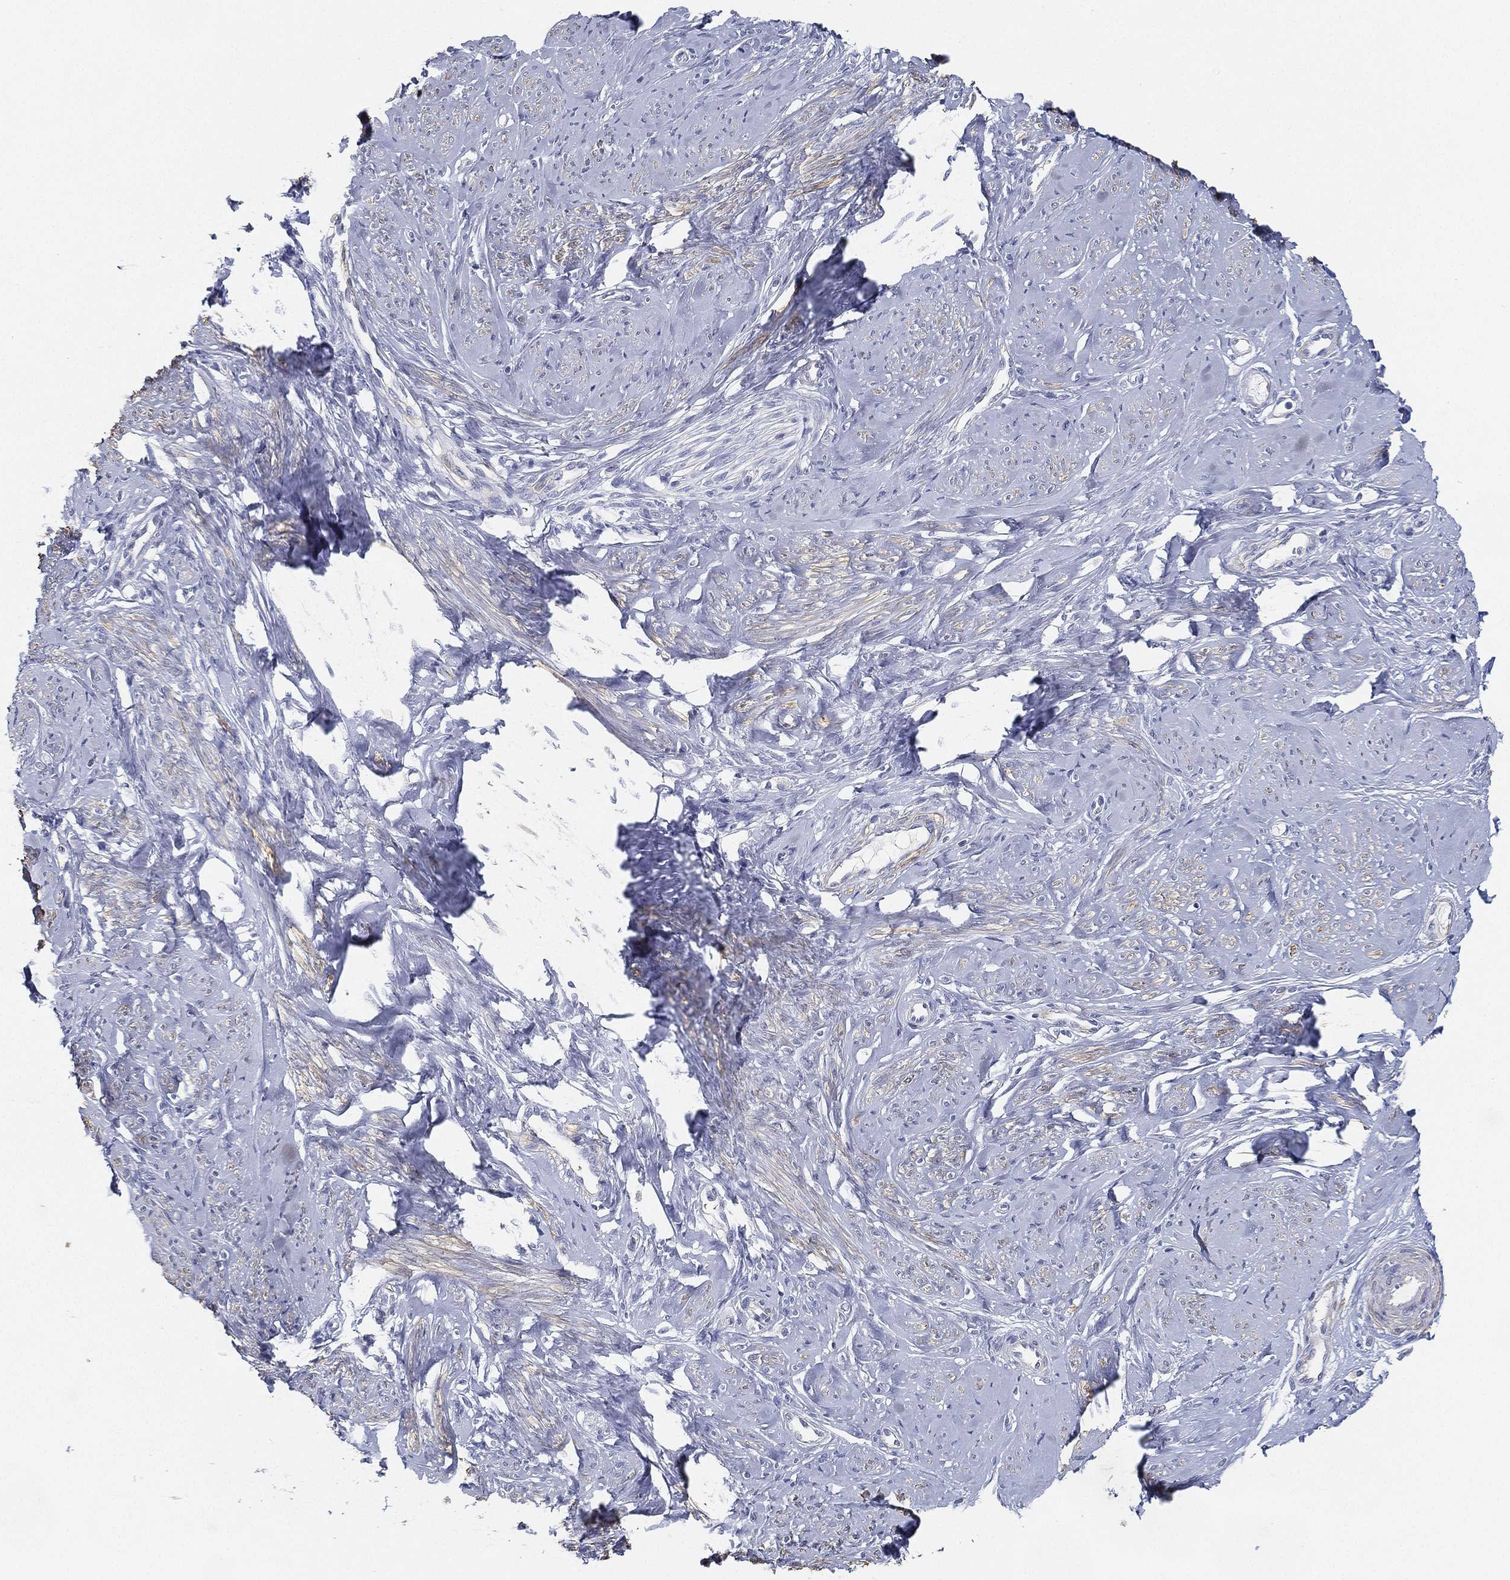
{"staining": {"intensity": "weak", "quantity": "<25%", "location": "cytoplasmic/membranous"}, "tissue": "smooth muscle", "cell_type": "Smooth muscle cells", "image_type": "normal", "snomed": [{"axis": "morphology", "description": "Normal tissue, NOS"}, {"axis": "topography", "description": "Smooth muscle"}], "caption": "Immunohistochemical staining of benign smooth muscle reveals no significant expression in smooth muscle cells.", "gene": "GPR61", "patient": {"sex": "female", "age": 48}}